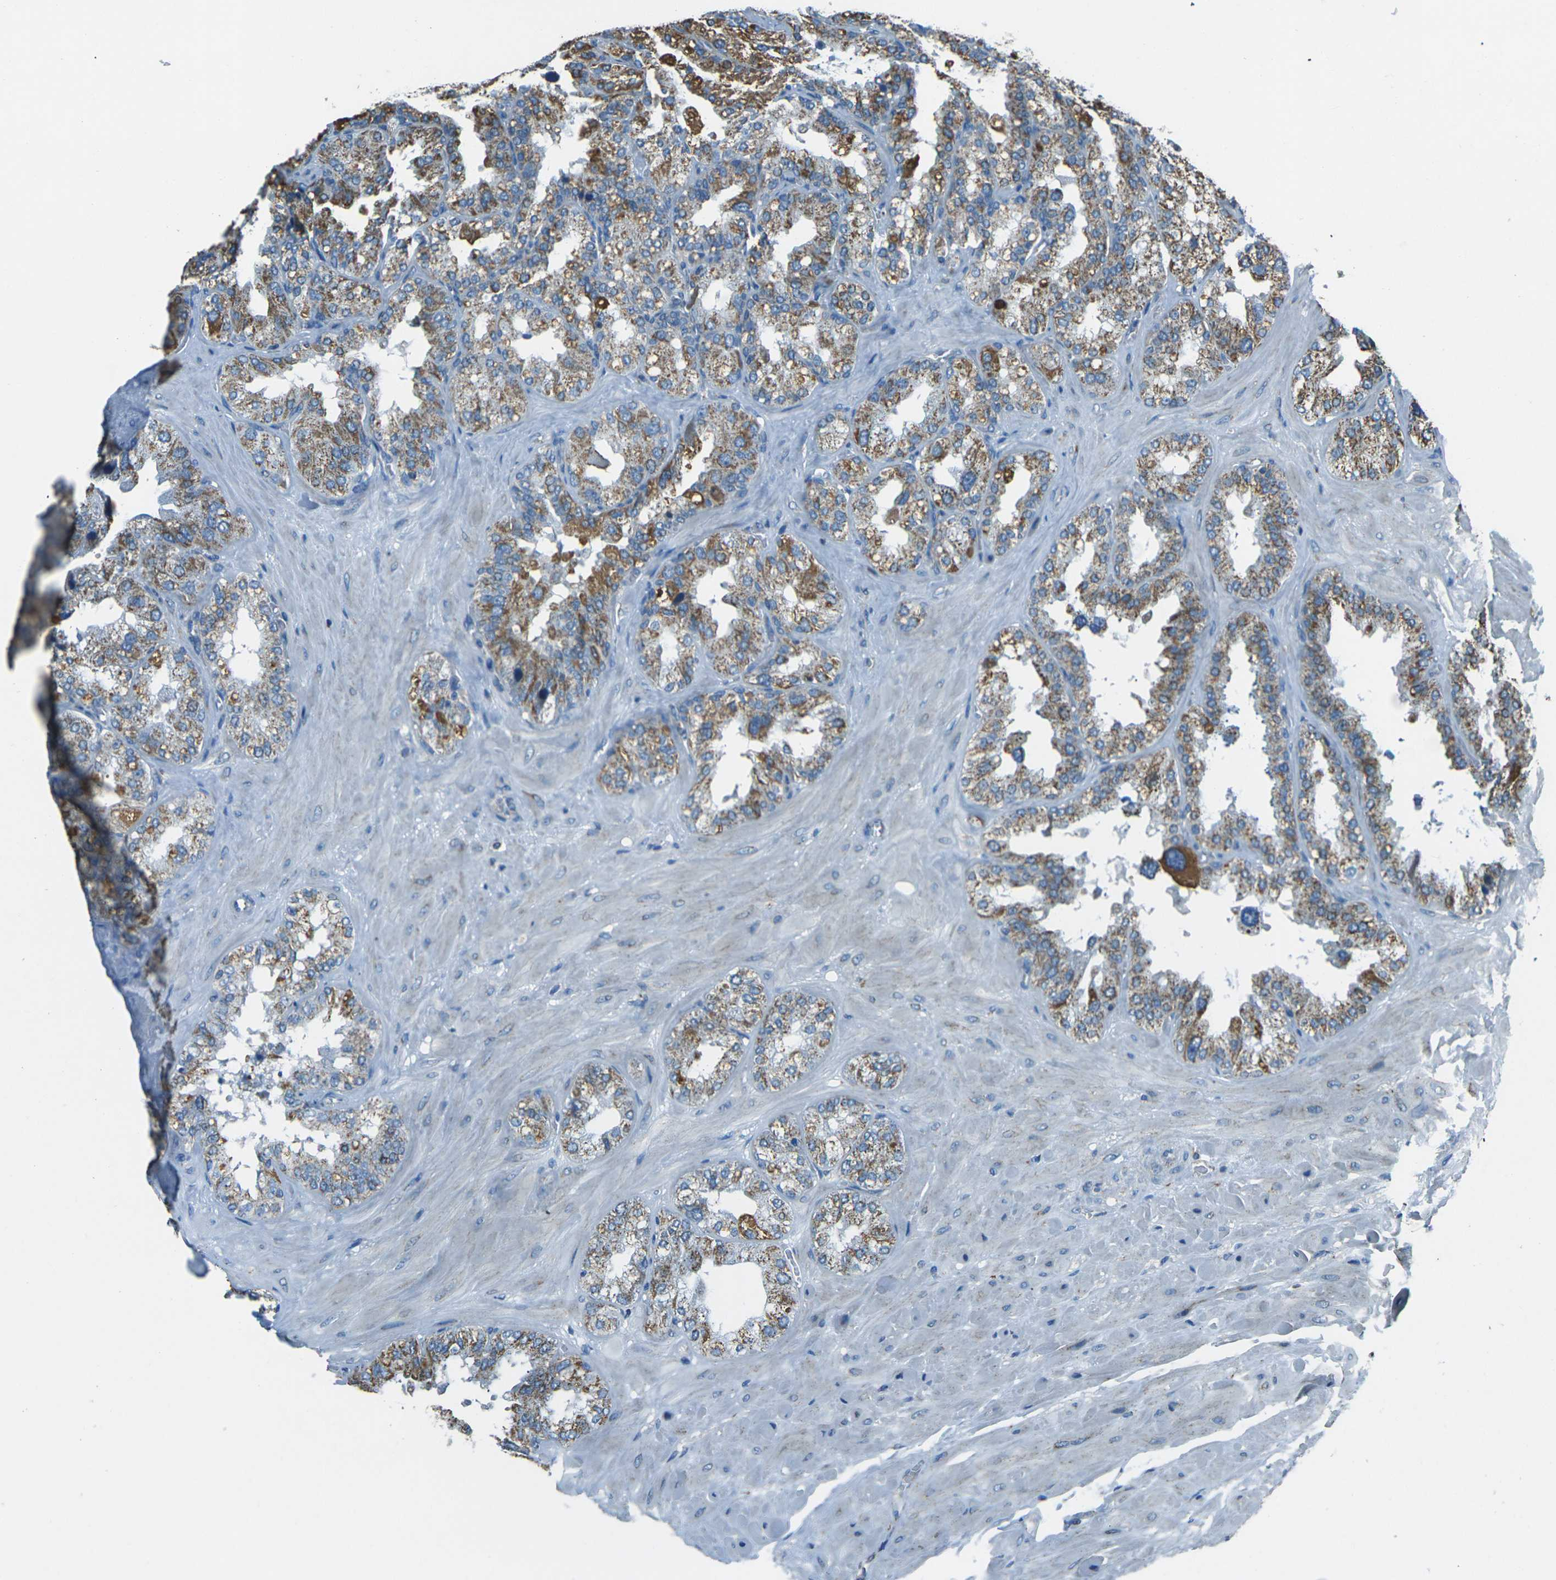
{"staining": {"intensity": "moderate", "quantity": ">75%", "location": "cytoplasmic/membranous"}, "tissue": "seminal vesicle", "cell_type": "Glandular cells", "image_type": "normal", "snomed": [{"axis": "morphology", "description": "Normal tissue, NOS"}, {"axis": "topography", "description": "Prostate"}, {"axis": "topography", "description": "Seminal veicle"}], "caption": "Immunohistochemical staining of normal seminal vesicle shows >75% levels of moderate cytoplasmic/membranous protein positivity in about >75% of glandular cells.", "gene": "IRF3", "patient": {"sex": "male", "age": 51}}